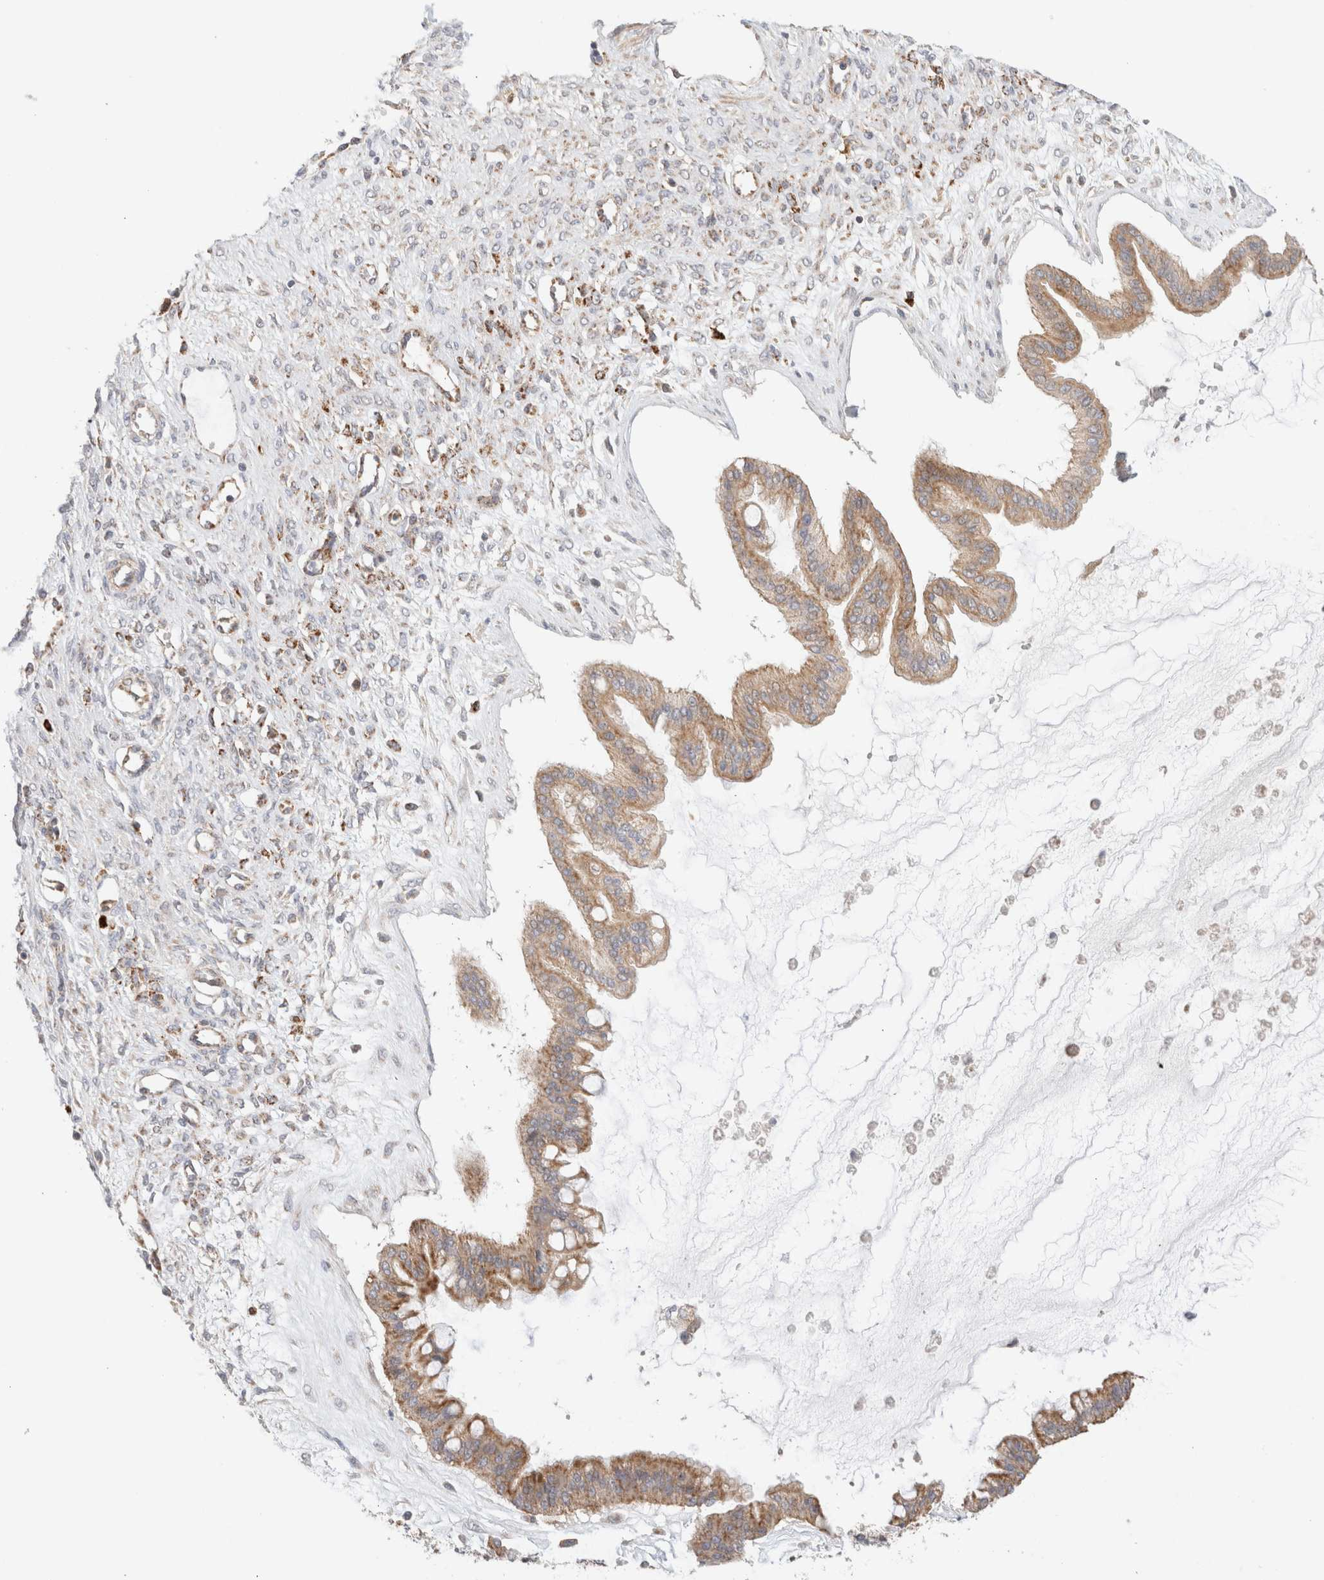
{"staining": {"intensity": "moderate", "quantity": ">75%", "location": "cytoplasmic/membranous"}, "tissue": "ovarian cancer", "cell_type": "Tumor cells", "image_type": "cancer", "snomed": [{"axis": "morphology", "description": "Cystadenocarcinoma, mucinous, NOS"}, {"axis": "topography", "description": "Ovary"}], "caption": "A medium amount of moderate cytoplasmic/membranous staining is seen in approximately >75% of tumor cells in mucinous cystadenocarcinoma (ovarian) tissue.", "gene": "MRM3", "patient": {"sex": "female", "age": 73}}